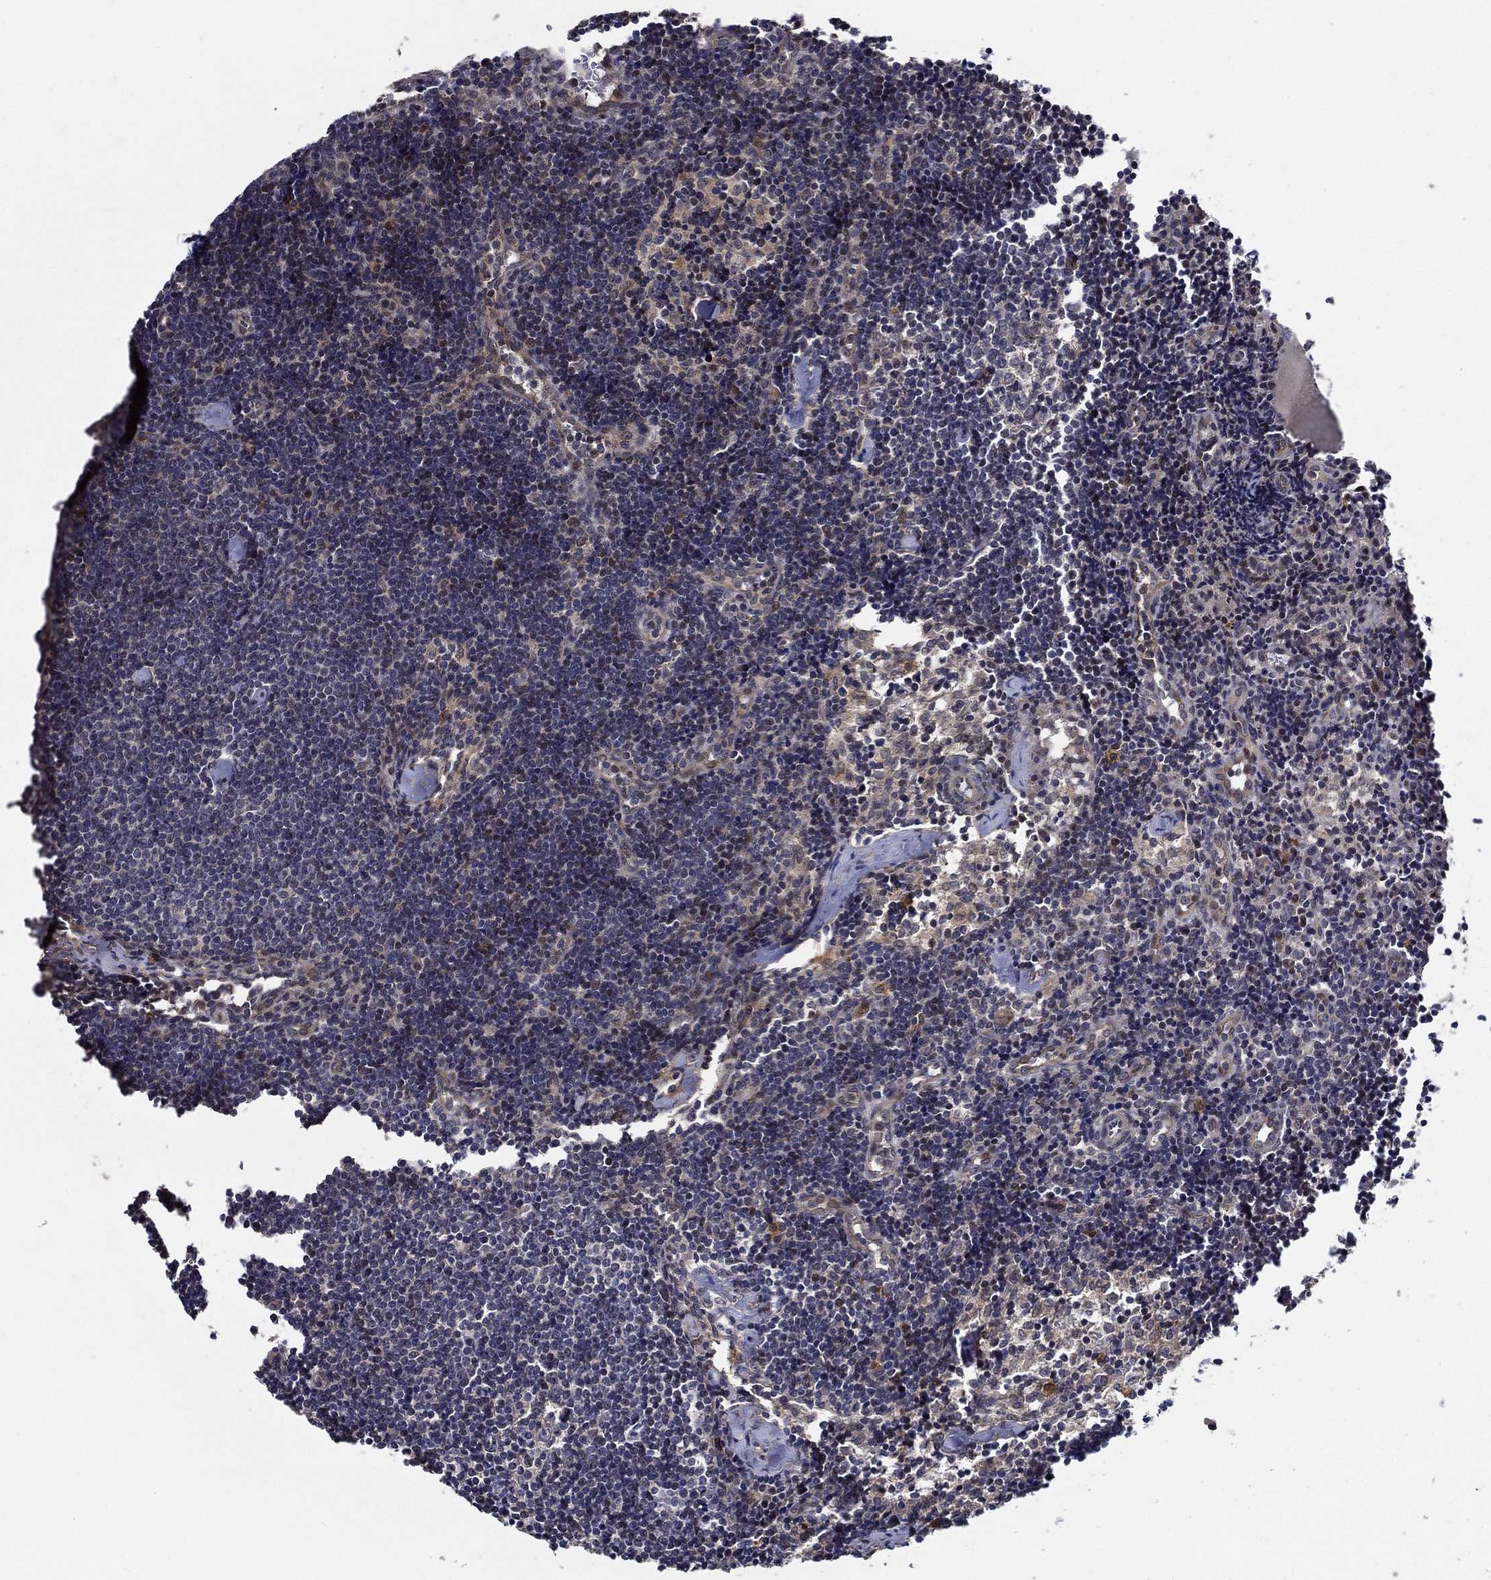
{"staining": {"intensity": "weak", "quantity": ">75%", "location": "cytoplasmic/membranous"}, "tissue": "lymph node", "cell_type": "Non-germinal center cells", "image_type": "normal", "snomed": [{"axis": "morphology", "description": "Normal tissue, NOS"}, {"axis": "topography", "description": "Lymph node"}], "caption": "High-power microscopy captured an immunohistochemistry (IHC) image of normal lymph node, revealing weak cytoplasmic/membranous staining in about >75% of non-germinal center cells. The protein is shown in brown color, while the nuclei are stained blue.", "gene": "ZNF594", "patient": {"sex": "female", "age": 42}}